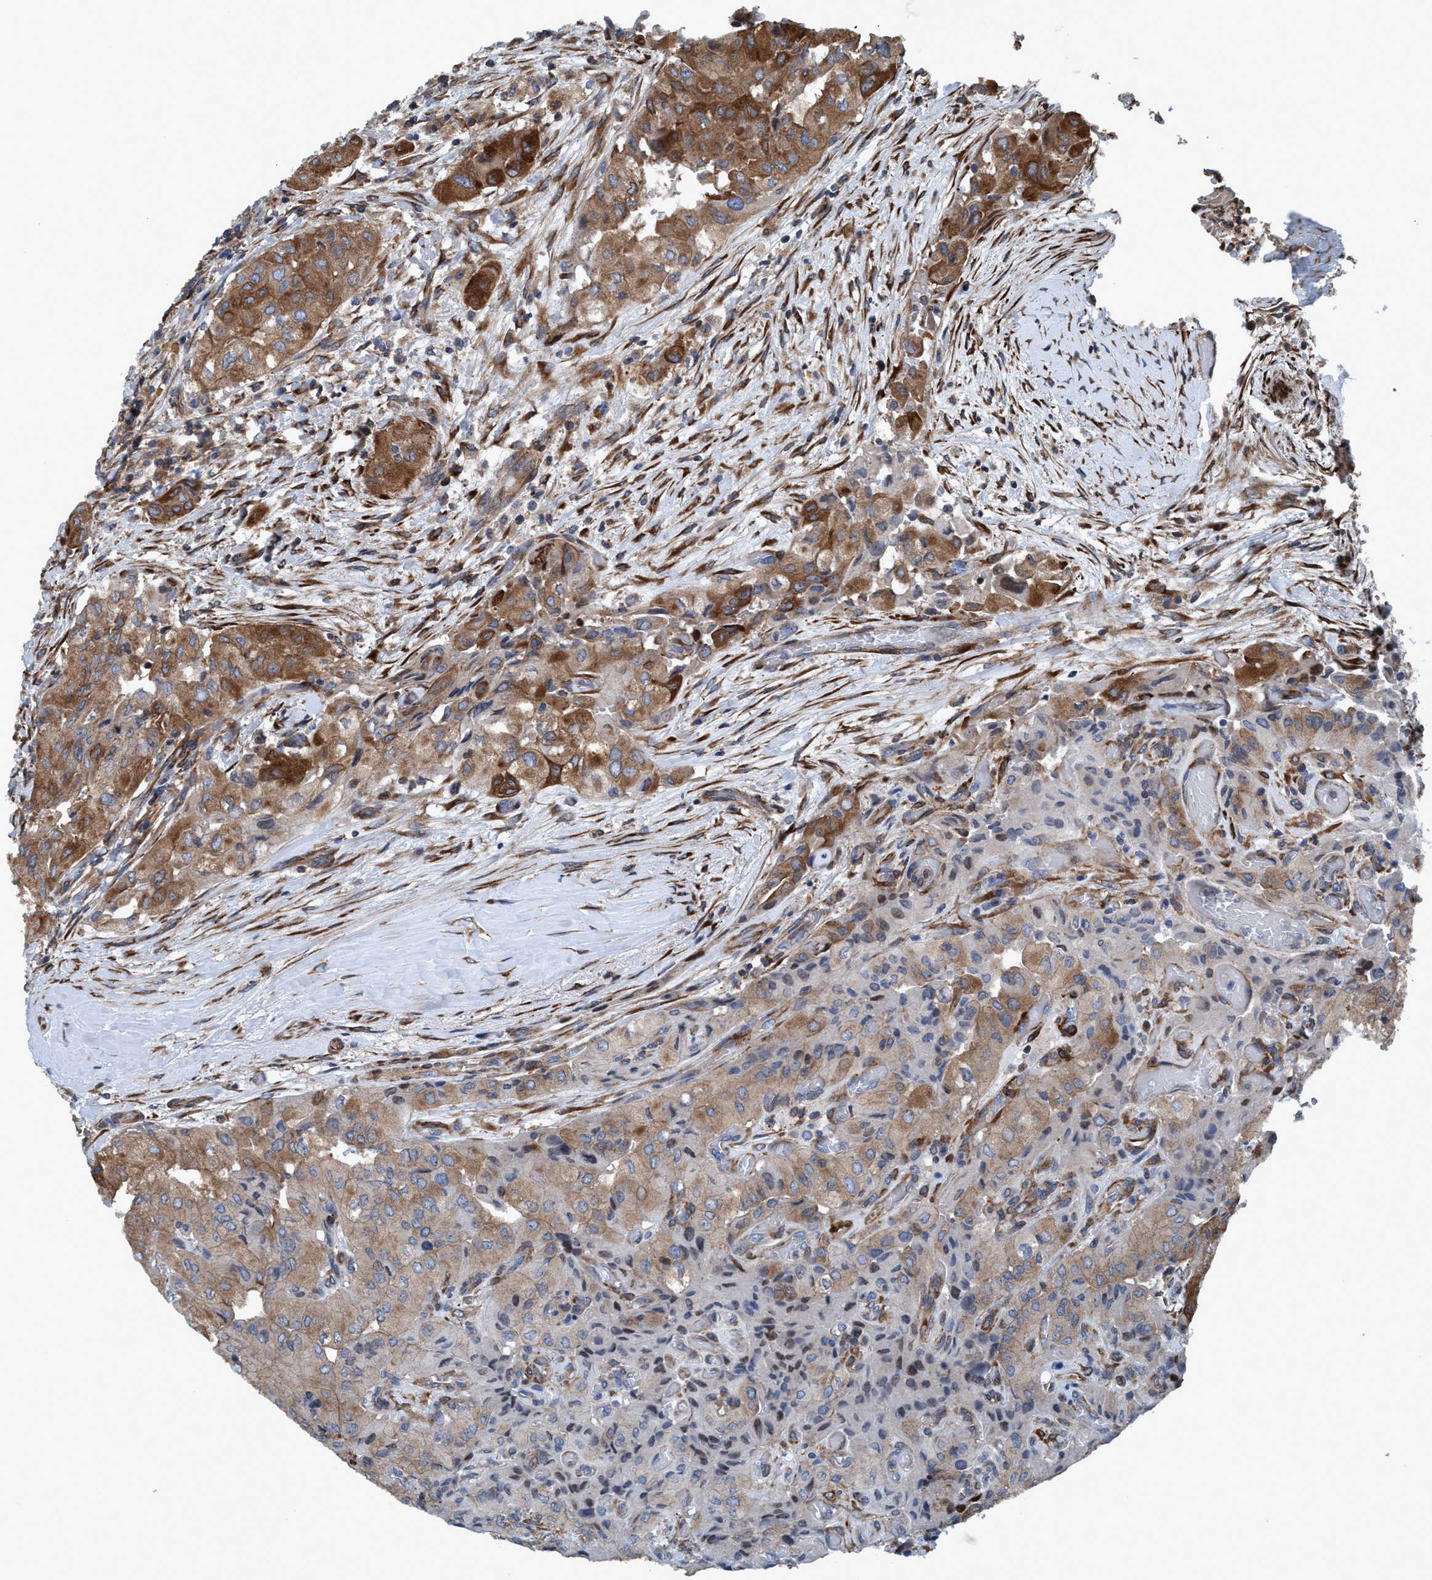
{"staining": {"intensity": "moderate", "quantity": ">75%", "location": "cytoplasmic/membranous"}, "tissue": "thyroid cancer", "cell_type": "Tumor cells", "image_type": "cancer", "snomed": [{"axis": "morphology", "description": "Papillary adenocarcinoma, NOS"}, {"axis": "topography", "description": "Thyroid gland"}], "caption": "Moderate cytoplasmic/membranous protein positivity is identified in approximately >75% of tumor cells in thyroid papillary adenocarcinoma.", "gene": "NMT1", "patient": {"sex": "female", "age": 59}}